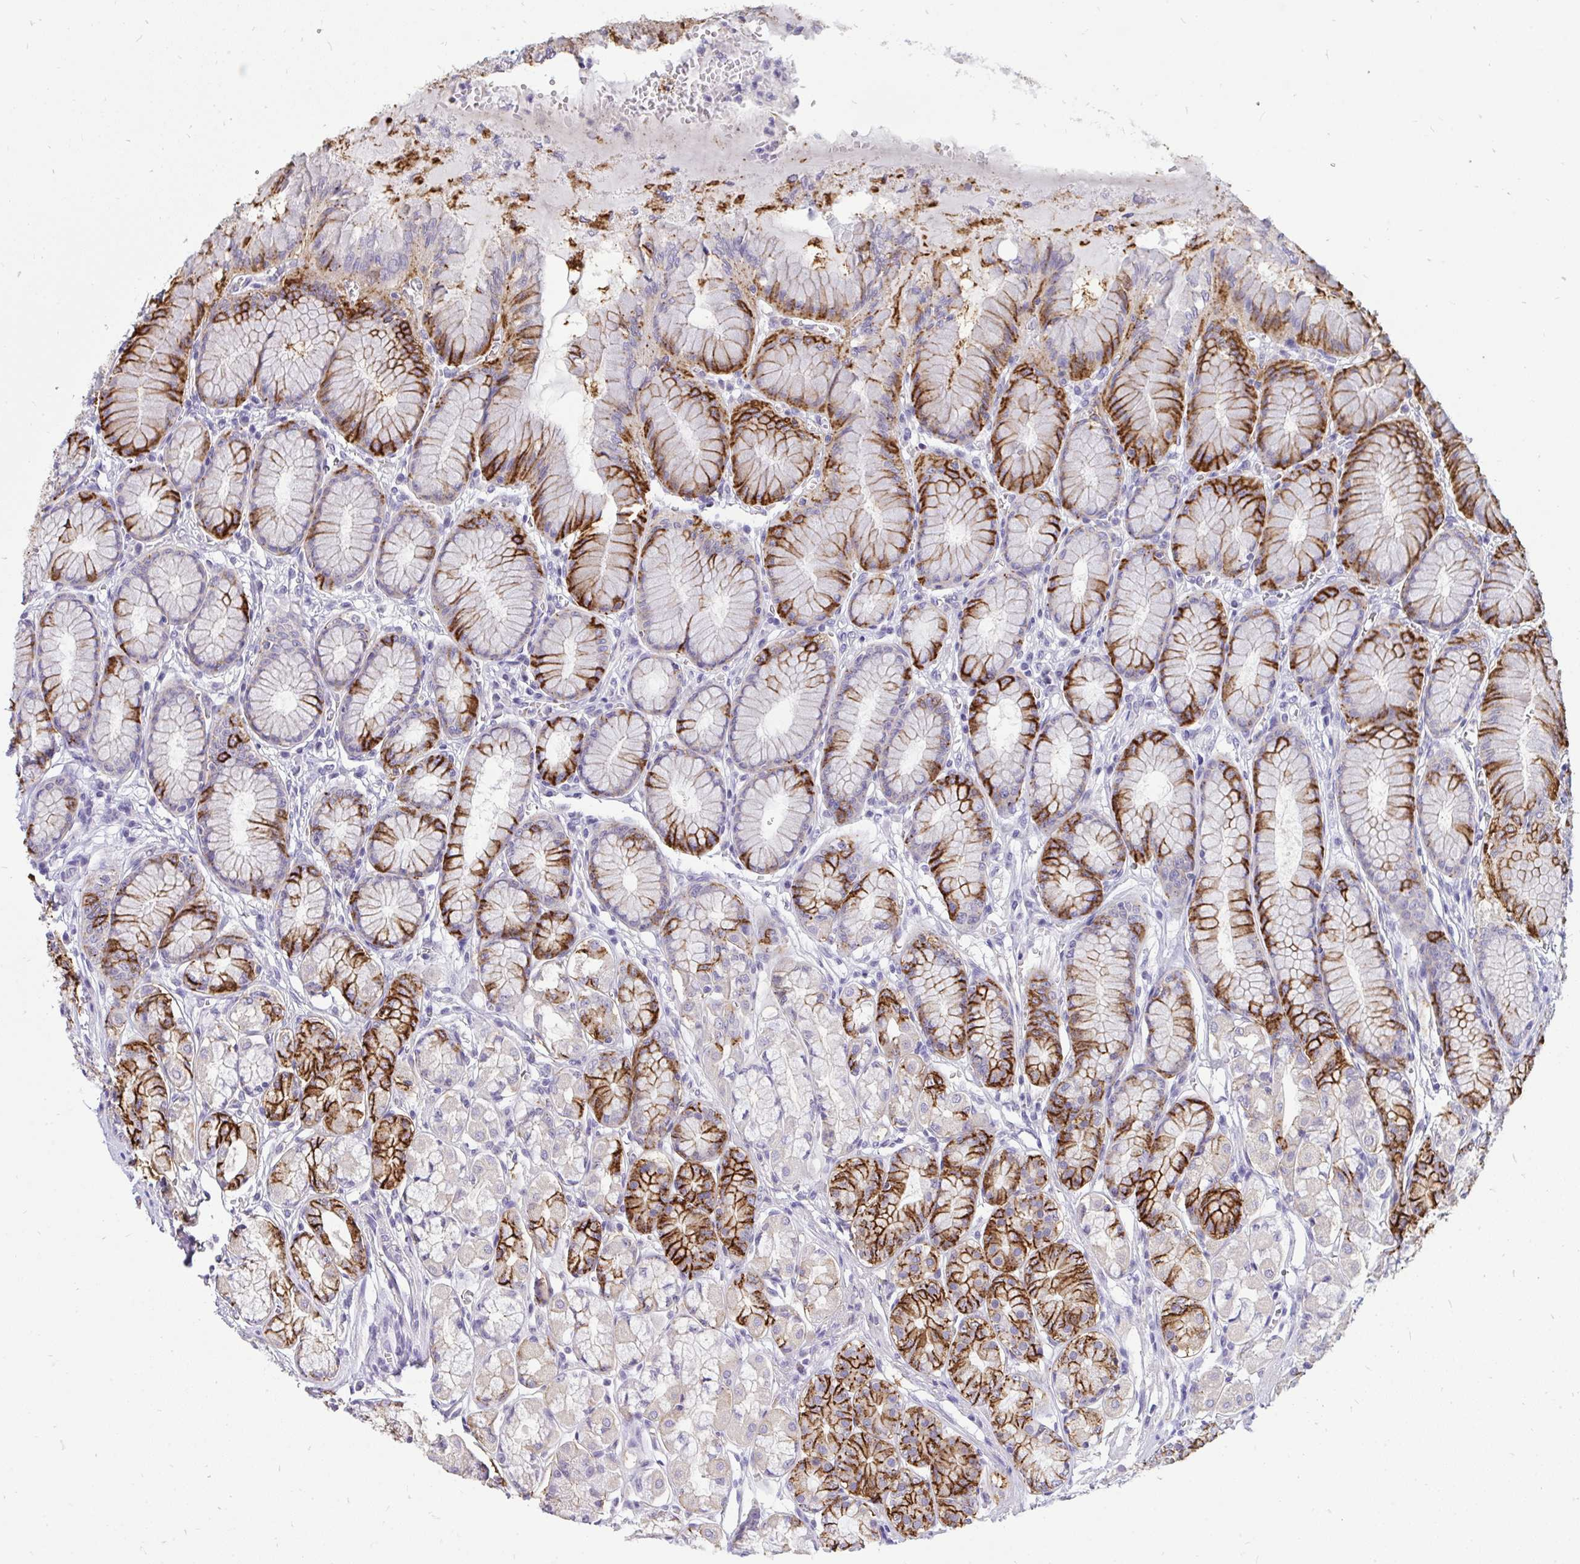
{"staining": {"intensity": "strong", "quantity": "25%-75%", "location": "cytoplasmic/membranous"}, "tissue": "stomach", "cell_type": "Glandular cells", "image_type": "normal", "snomed": [{"axis": "morphology", "description": "Normal tissue, NOS"}, {"axis": "topography", "description": "Stomach"}, {"axis": "topography", "description": "Stomach, lower"}], "caption": "Stomach stained for a protein (brown) exhibits strong cytoplasmic/membranous positive positivity in approximately 25%-75% of glandular cells.", "gene": "VGLL3", "patient": {"sex": "male", "age": 76}}